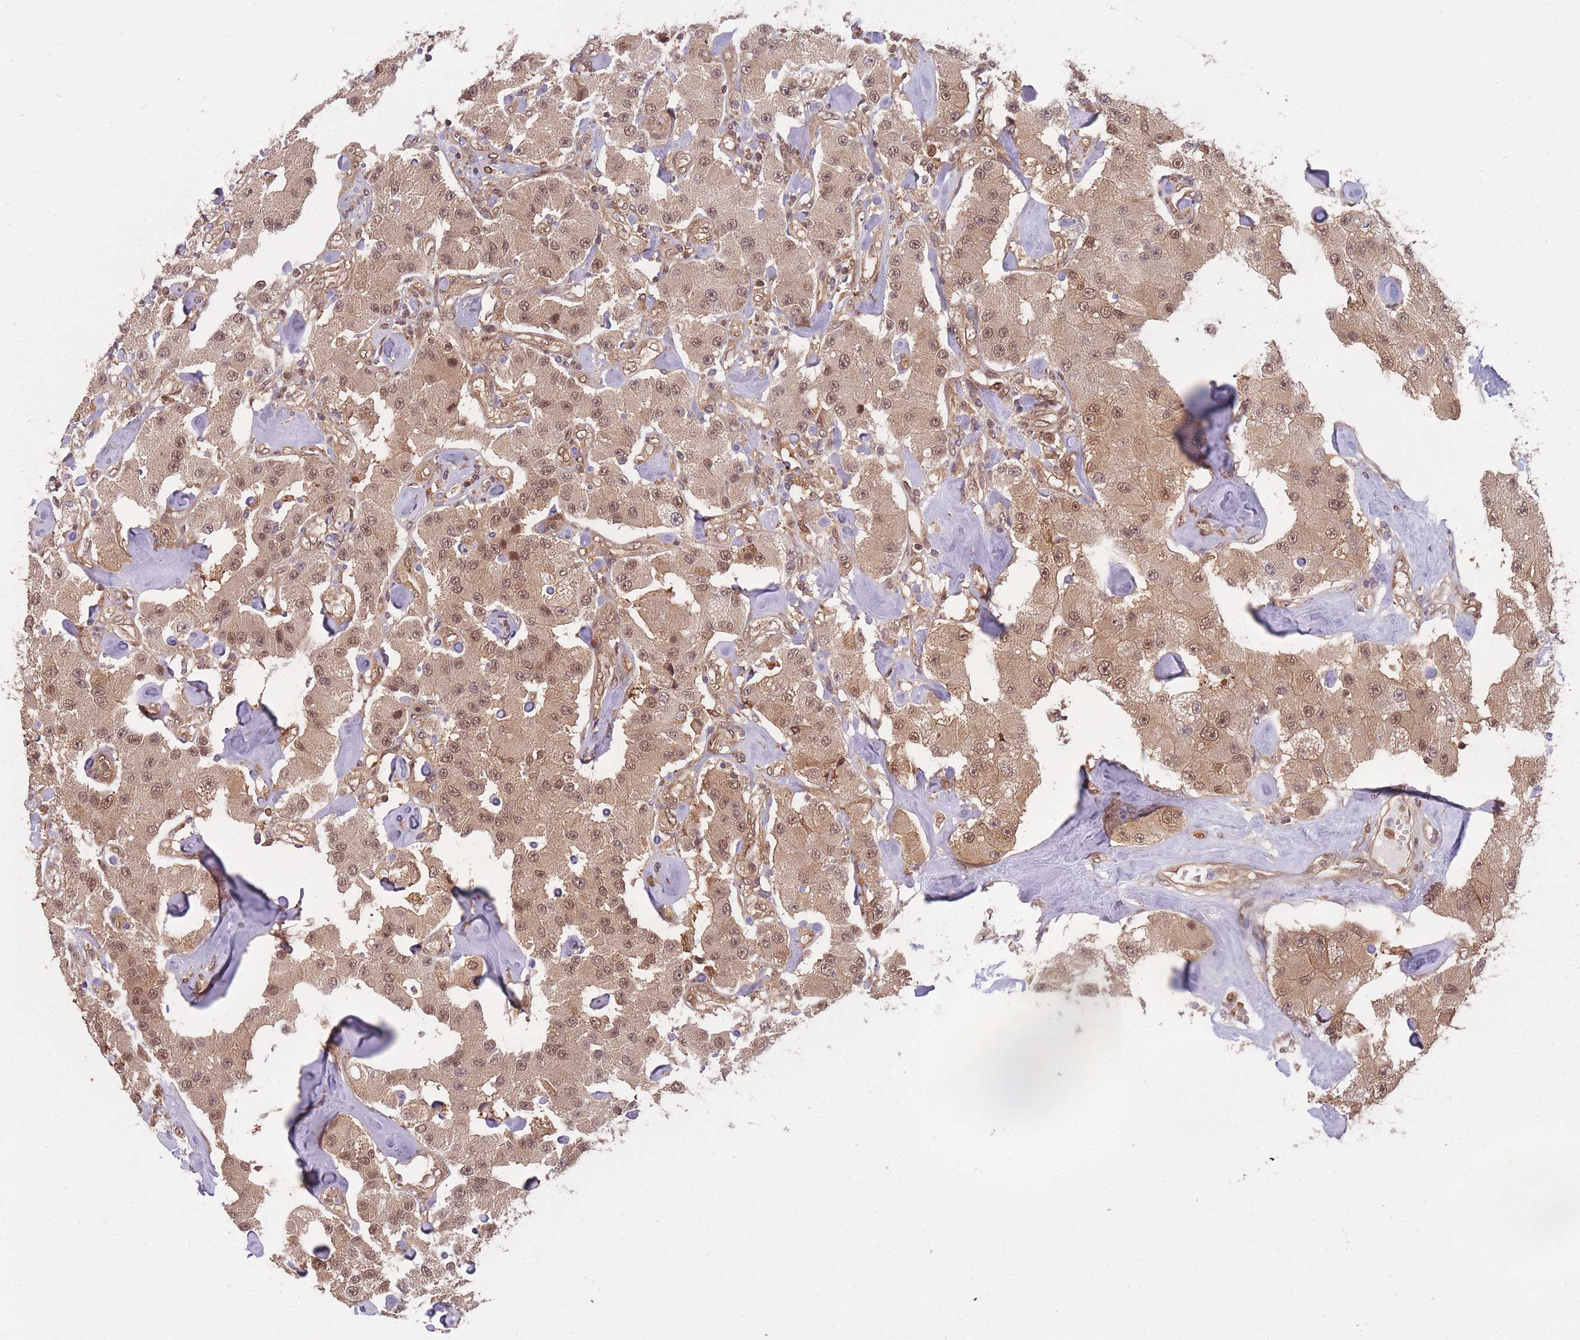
{"staining": {"intensity": "moderate", "quantity": ">75%", "location": "cytoplasmic/membranous,nuclear"}, "tissue": "carcinoid", "cell_type": "Tumor cells", "image_type": "cancer", "snomed": [{"axis": "morphology", "description": "Carcinoid, malignant, NOS"}, {"axis": "topography", "description": "Pancreas"}], "caption": "A histopathology image of malignant carcinoid stained for a protein shows moderate cytoplasmic/membranous and nuclear brown staining in tumor cells. Using DAB (brown) and hematoxylin (blue) stains, captured at high magnification using brightfield microscopy.", "gene": "PPP6R3", "patient": {"sex": "male", "age": 41}}